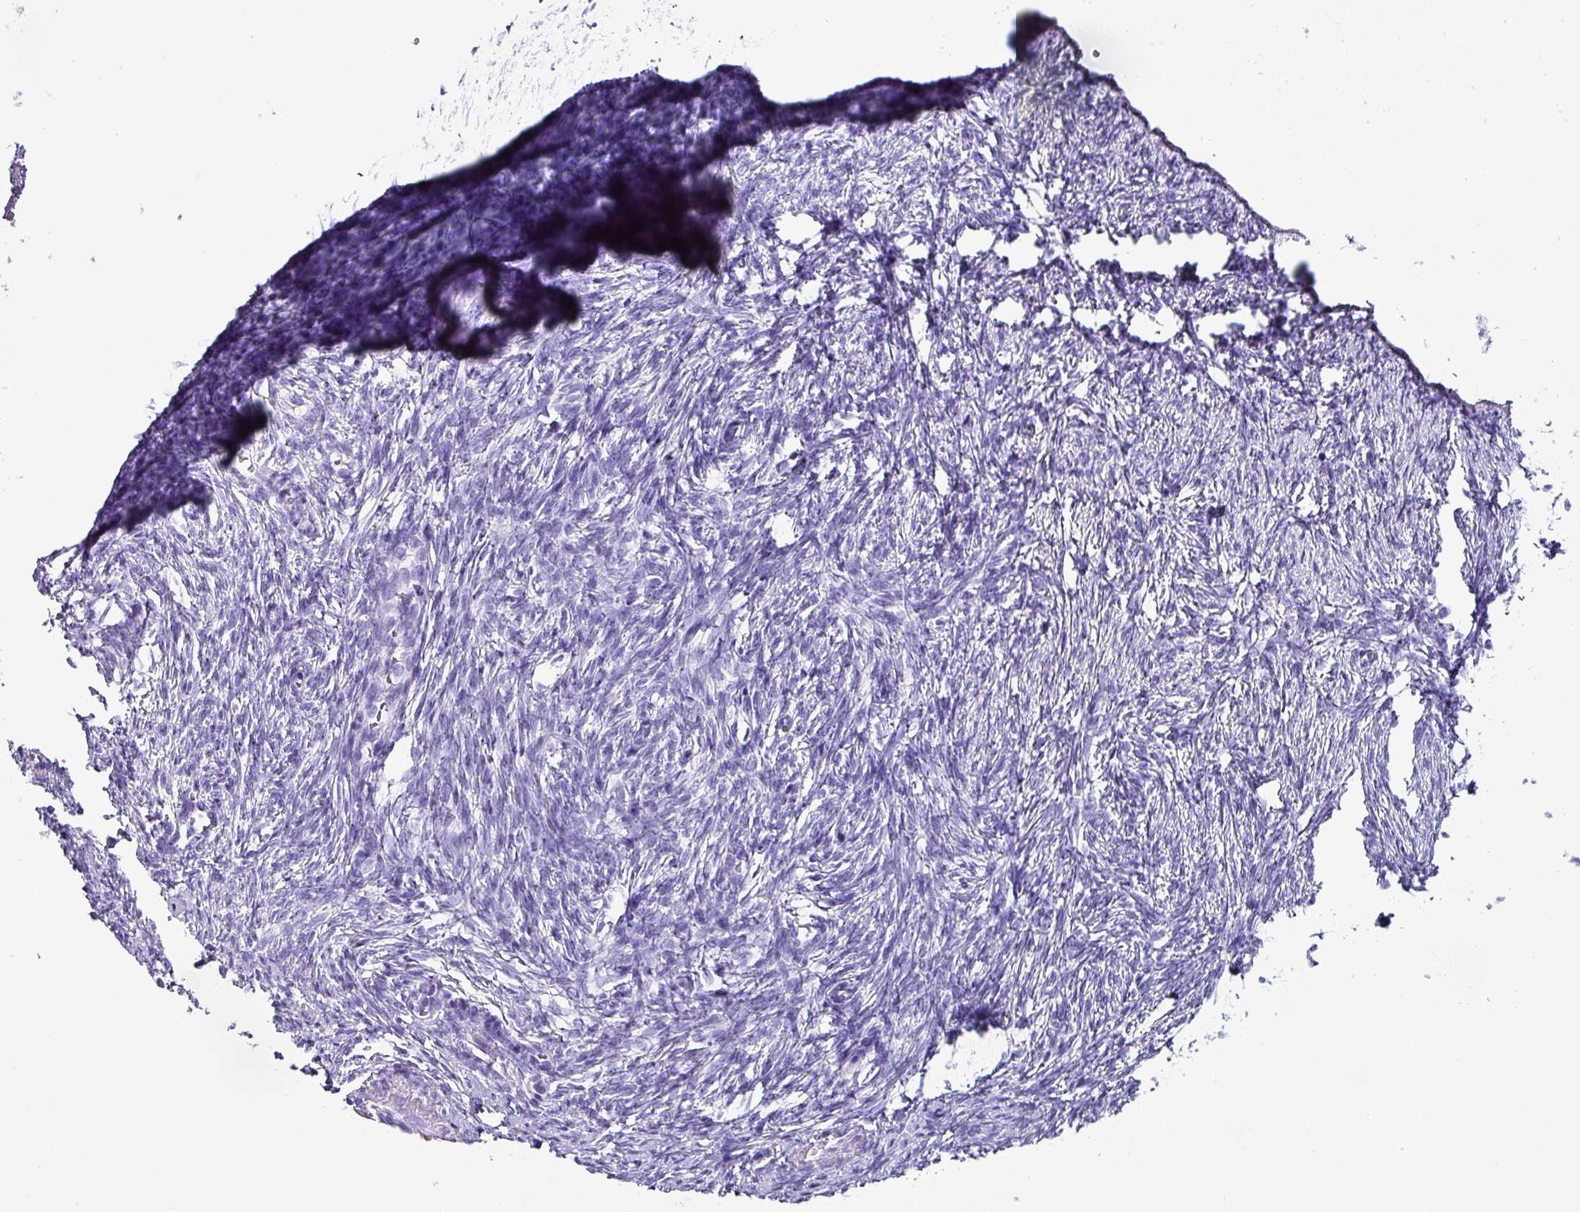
{"staining": {"intensity": "negative", "quantity": "none", "location": "none"}, "tissue": "ovary", "cell_type": "Follicle cells", "image_type": "normal", "snomed": [{"axis": "morphology", "description": "Normal tissue, NOS"}, {"axis": "topography", "description": "Ovary"}], "caption": "A high-resolution histopathology image shows immunohistochemistry (IHC) staining of benign ovary, which demonstrates no significant expression in follicle cells.", "gene": "KRT6A", "patient": {"sex": "female", "age": 51}}